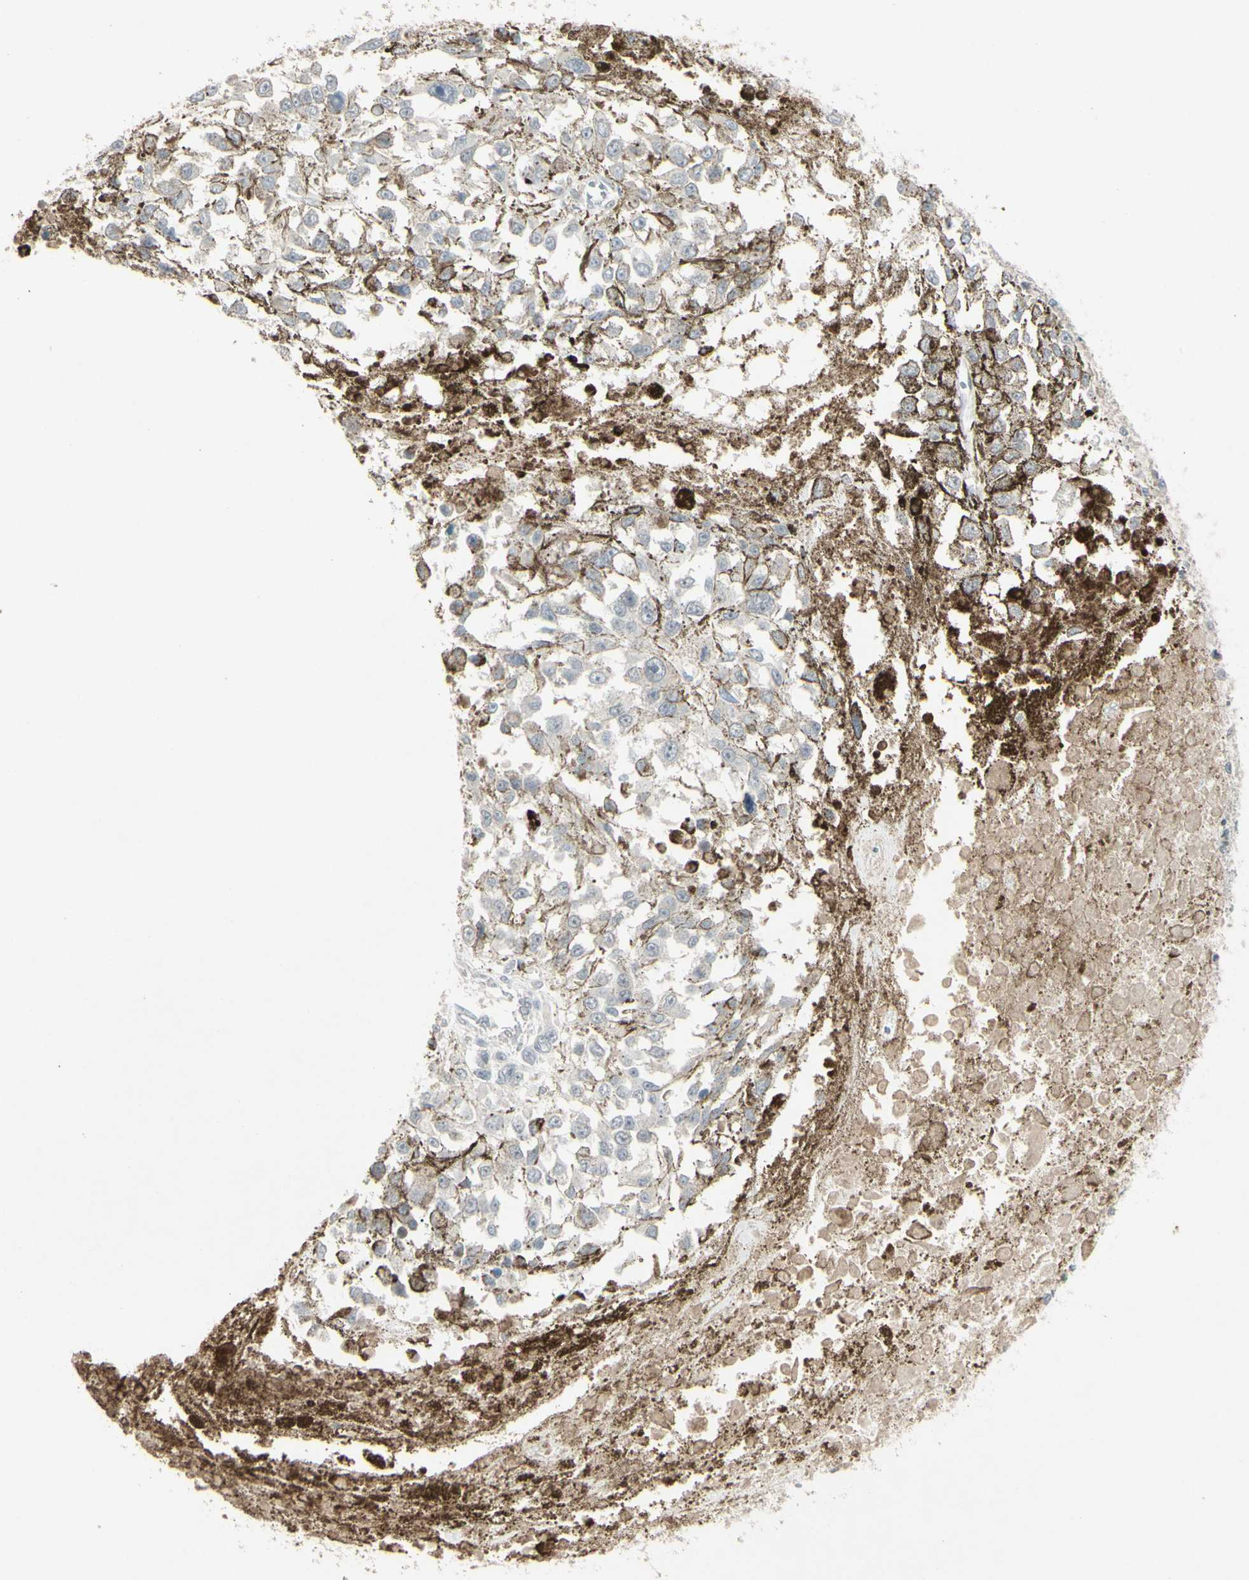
{"staining": {"intensity": "weak", "quantity": "<25%", "location": "cytoplasmic/membranous"}, "tissue": "melanoma", "cell_type": "Tumor cells", "image_type": "cancer", "snomed": [{"axis": "morphology", "description": "Malignant melanoma, Metastatic site"}, {"axis": "topography", "description": "Lymph node"}], "caption": "An image of human melanoma is negative for staining in tumor cells.", "gene": "PIAS4", "patient": {"sex": "male", "age": 59}}